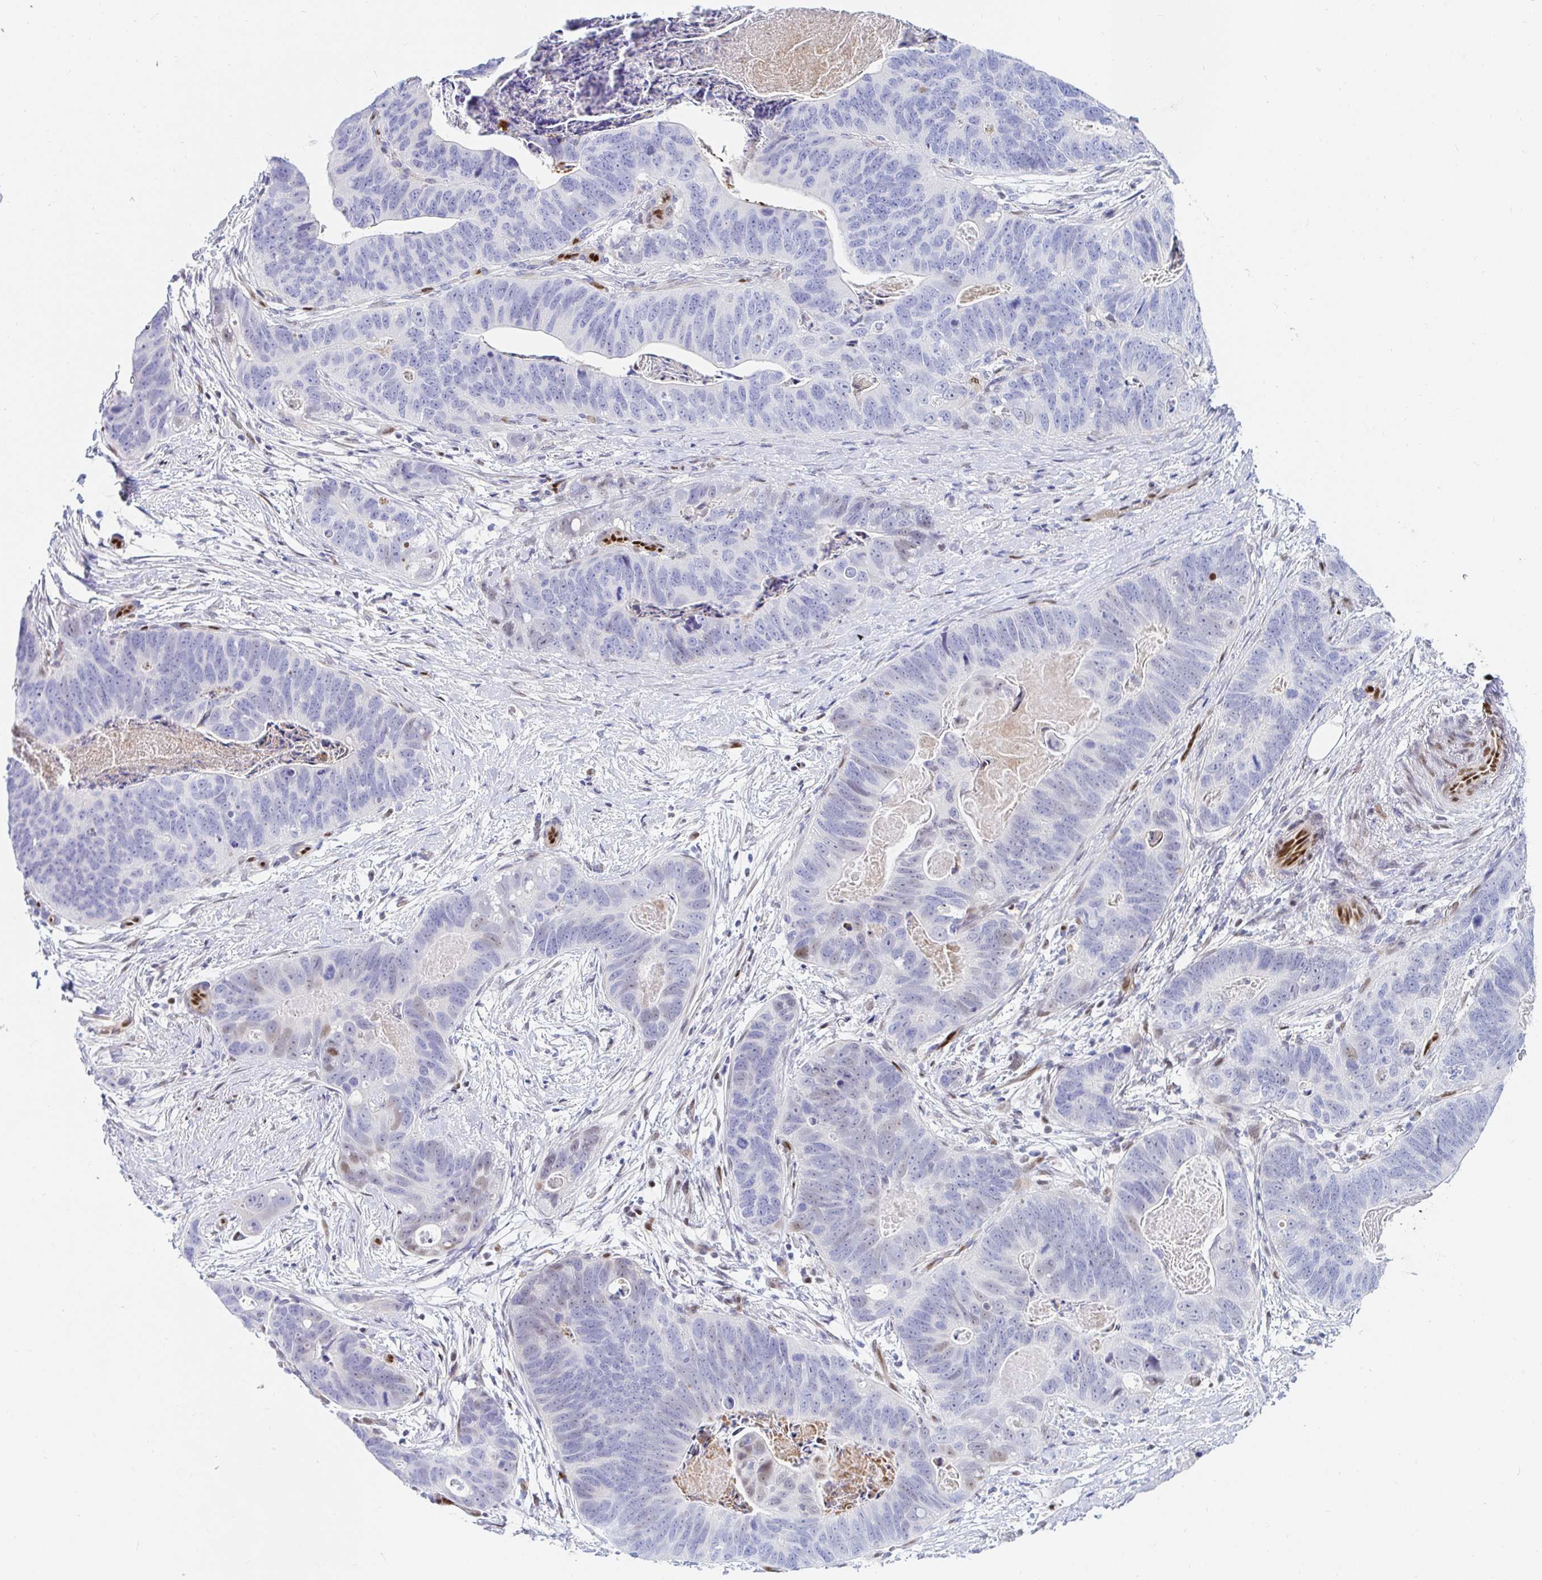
{"staining": {"intensity": "negative", "quantity": "none", "location": "none"}, "tissue": "stomach cancer", "cell_type": "Tumor cells", "image_type": "cancer", "snomed": [{"axis": "morphology", "description": "Normal tissue, NOS"}, {"axis": "morphology", "description": "Adenocarcinoma, NOS"}, {"axis": "topography", "description": "Stomach"}], "caption": "A high-resolution photomicrograph shows immunohistochemistry staining of stomach adenocarcinoma, which displays no significant staining in tumor cells.", "gene": "HINFP", "patient": {"sex": "female", "age": 89}}